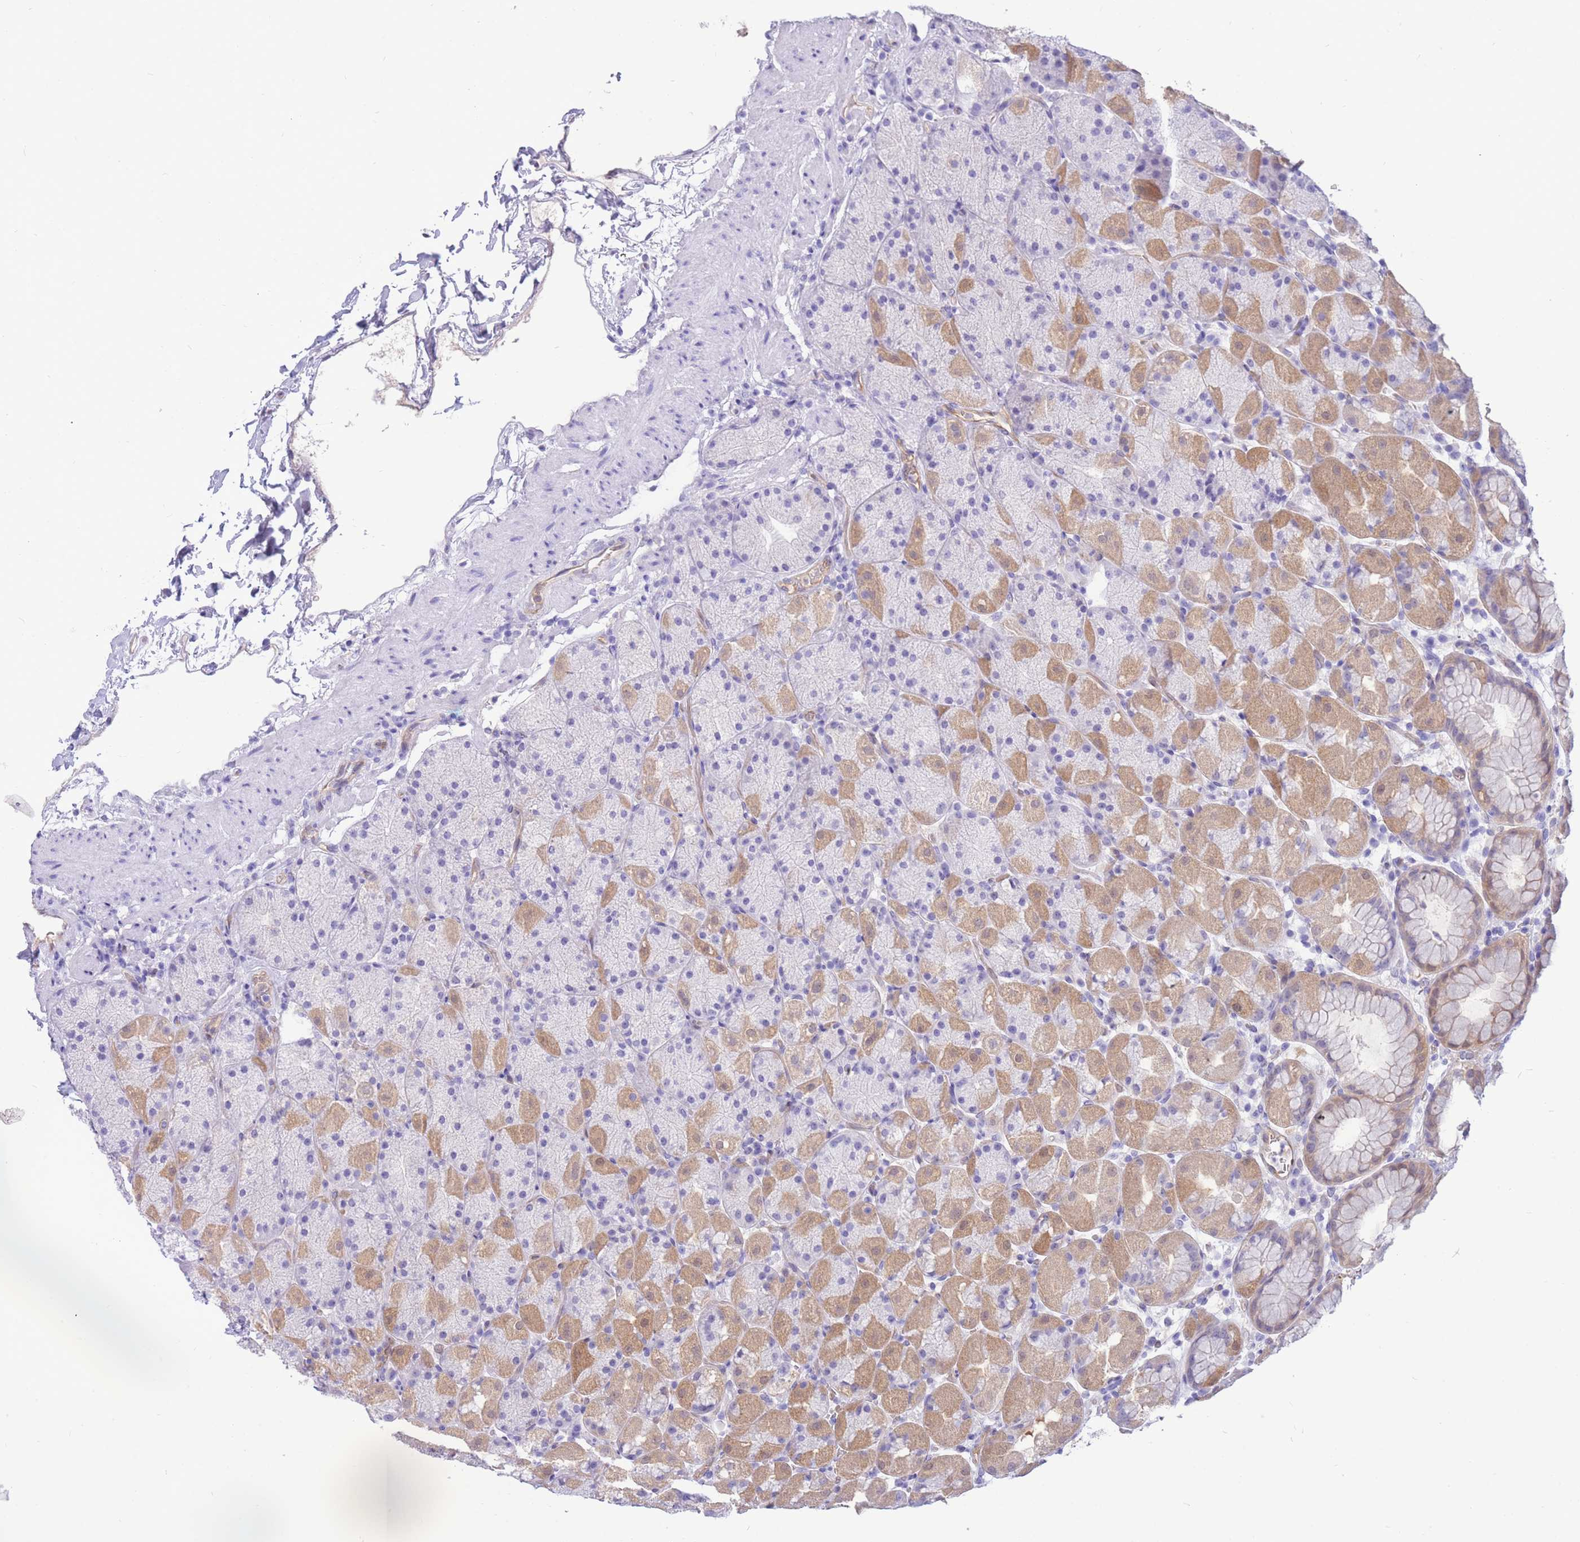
{"staining": {"intensity": "moderate", "quantity": "25%-75%", "location": "cytoplasmic/membranous,nuclear"}, "tissue": "stomach", "cell_type": "Glandular cells", "image_type": "normal", "snomed": [{"axis": "morphology", "description": "Normal tissue, NOS"}, {"axis": "topography", "description": "Stomach, upper"}, {"axis": "topography", "description": "Stomach, lower"}], "caption": "Immunohistochemistry (IHC) photomicrograph of normal stomach stained for a protein (brown), which displays medium levels of moderate cytoplasmic/membranous,nuclear staining in about 25%-75% of glandular cells.", "gene": "SULT1A1", "patient": {"sex": "male", "age": 67}}